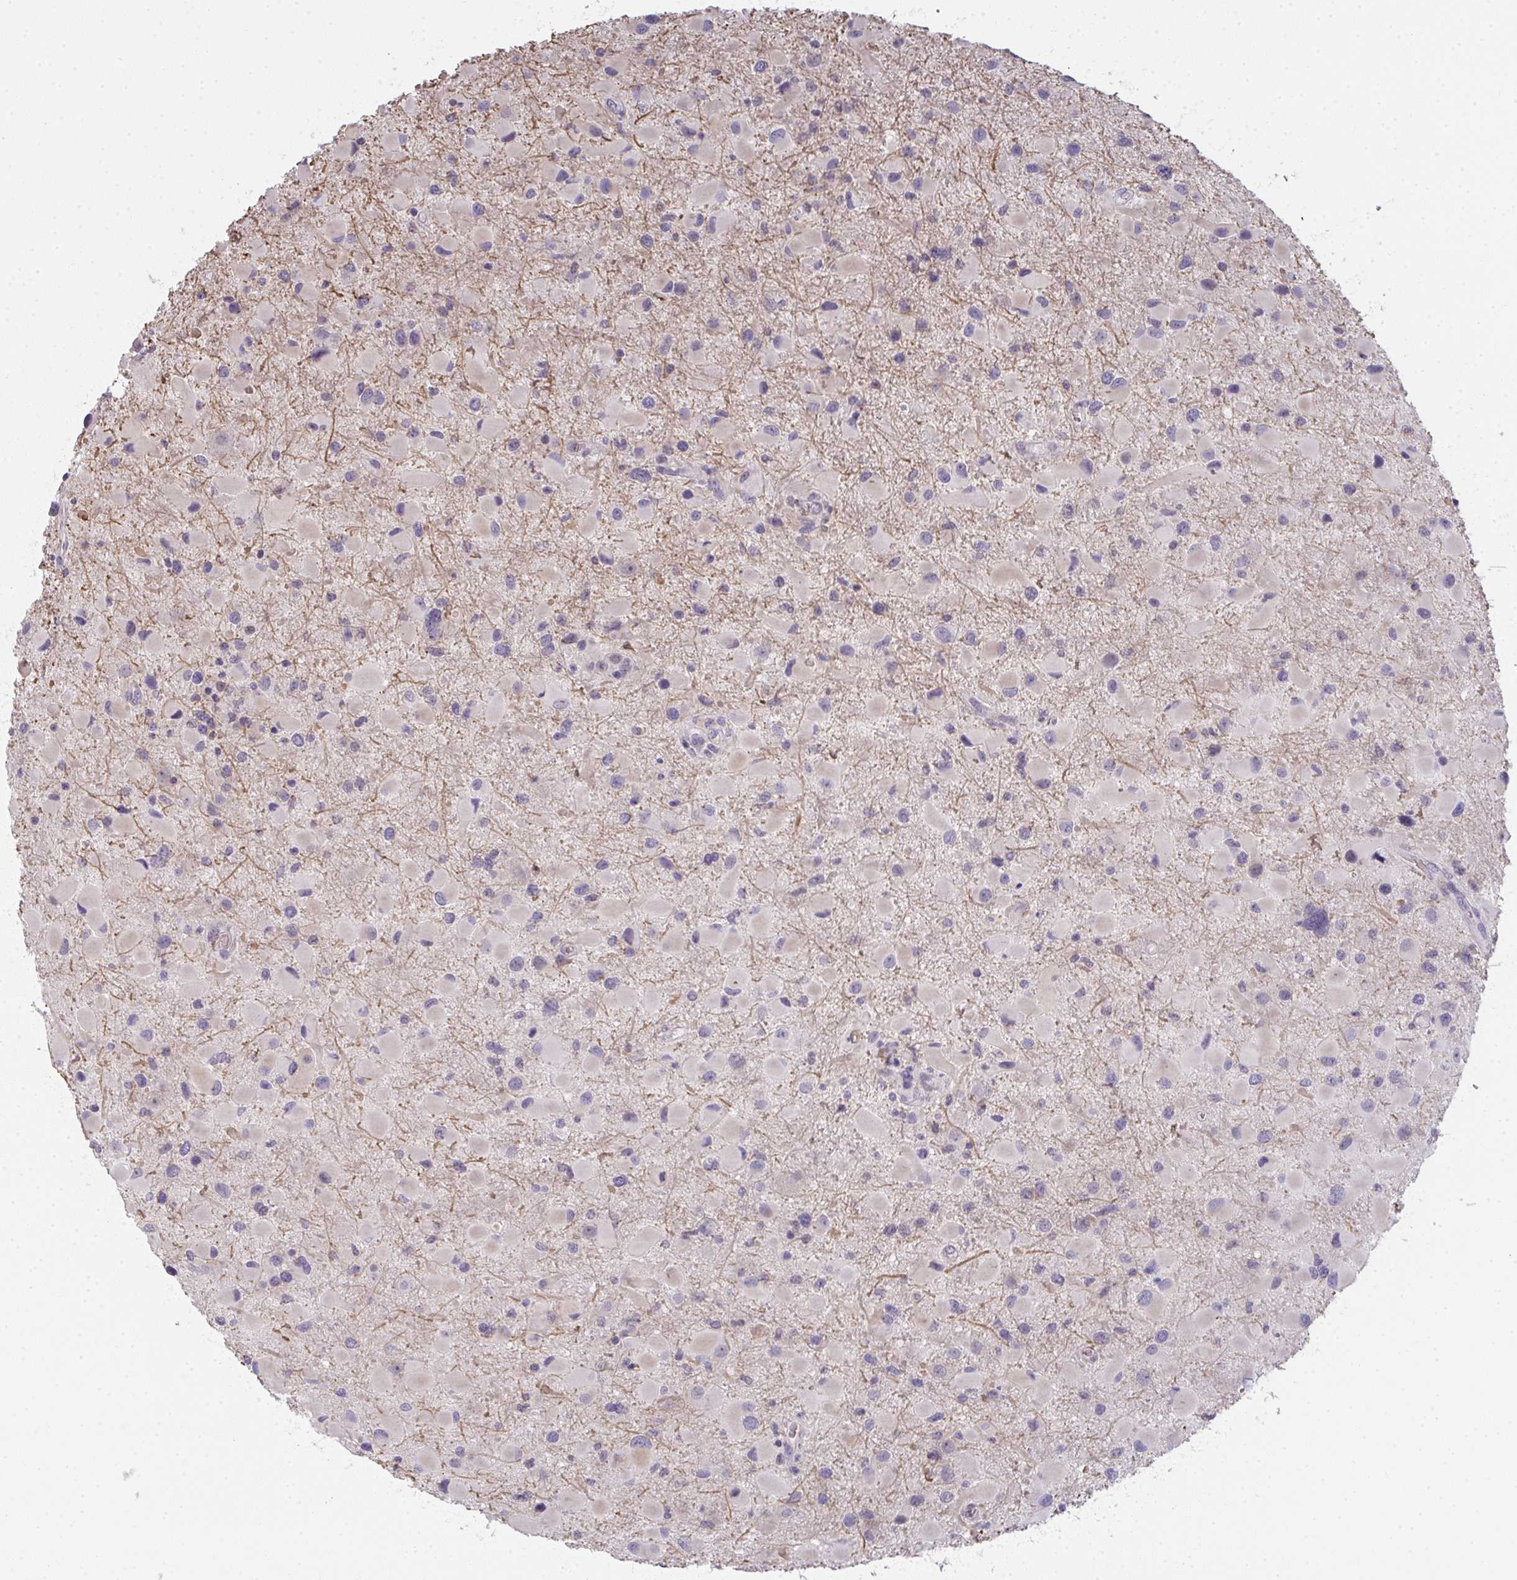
{"staining": {"intensity": "weak", "quantity": "<25%", "location": "nuclear"}, "tissue": "glioma", "cell_type": "Tumor cells", "image_type": "cancer", "snomed": [{"axis": "morphology", "description": "Glioma, malignant, Low grade"}, {"axis": "topography", "description": "Brain"}], "caption": "Histopathology image shows no protein expression in tumor cells of glioma tissue.", "gene": "RIOK1", "patient": {"sex": "female", "age": 32}}